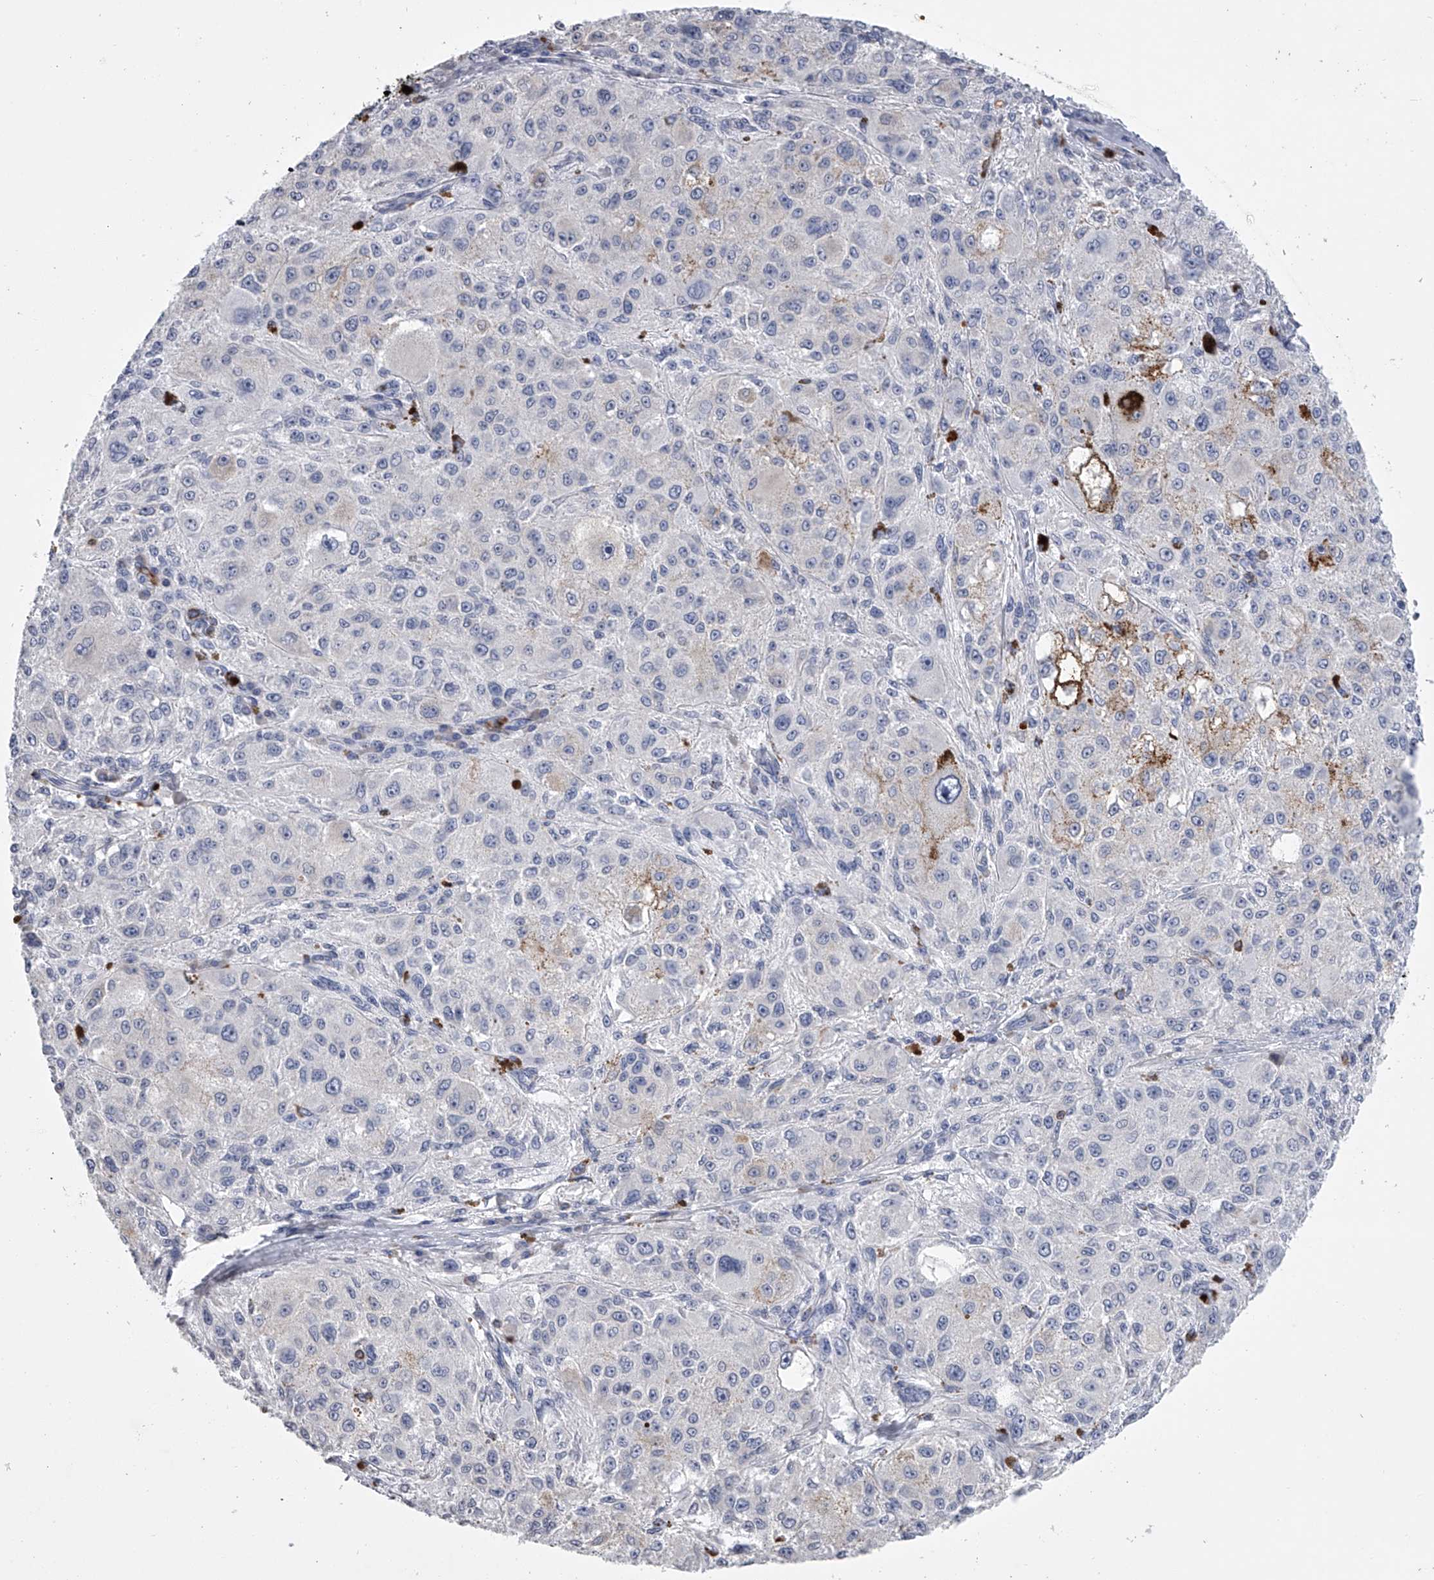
{"staining": {"intensity": "negative", "quantity": "none", "location": "none"}, "tissue": "melanoma", "cell_type": "Tumor cells", "image_type": "cancer", "snomed": [{"axis": "morphology", "description": "Necrosis, NOS"}, {"axis": "morphology", "description": "Malignant melanoma, NOS"}, {"axis": "topography", "description": "Skin"}], "caption": "High magnification brightfield microscopy of malignant melanoma stained with DAB (3,3'-diaminobenzidine) (brown) and counterstained with hematoxylin (blue): tumor cells show no significant staining.", "gene": "TASP1", "patient": {"sex": "female", "age": 87}}